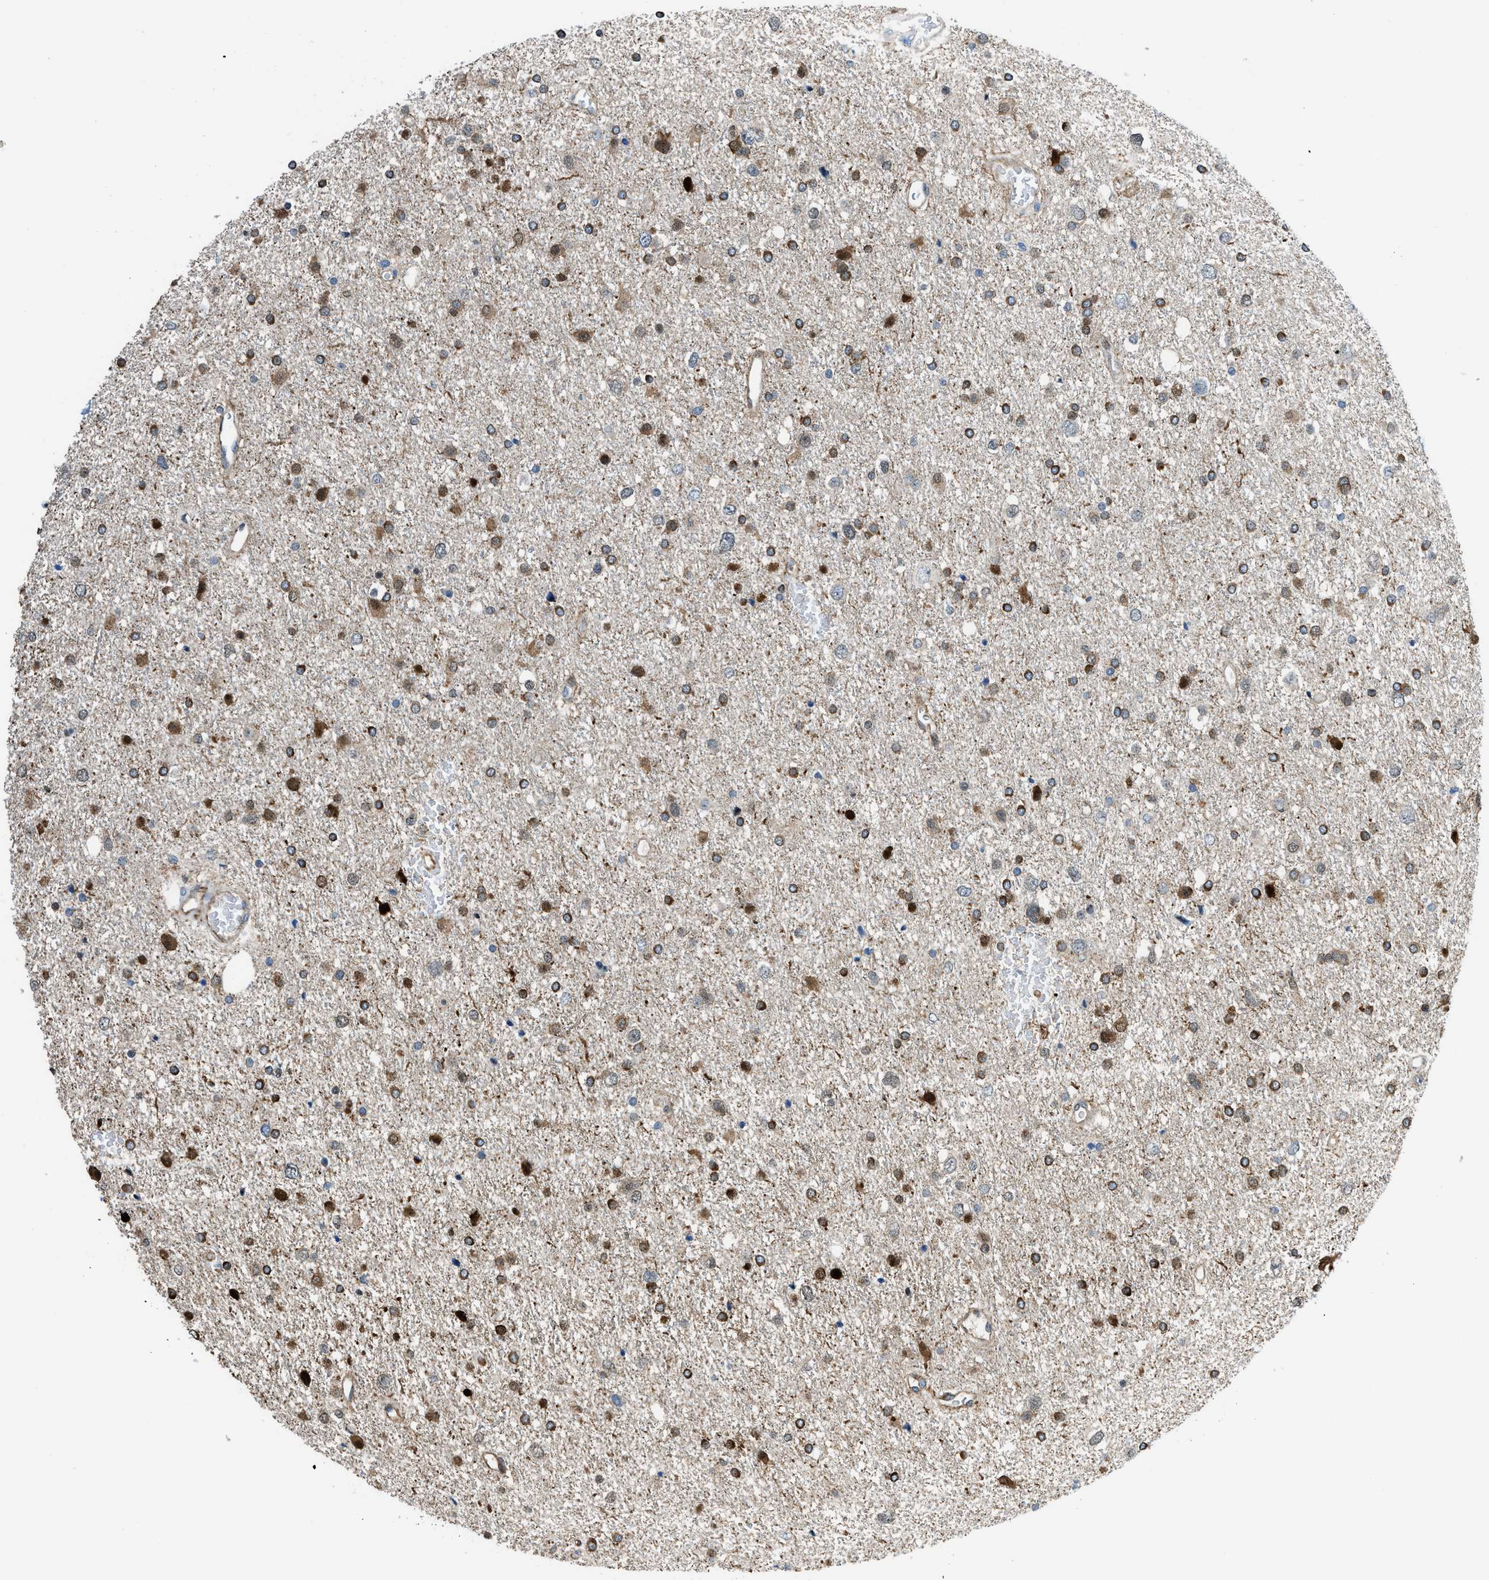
{"staining": {"intensity": "strong", "quantity": "25%-75%", "location": "cytoplasmic/membranous,nuclear"}, "tissue": "glioma", "cell_type": "Tumor cells", "image_type": "cancer", "snomed": [{"axis": "morphology", "description": "Glioma, malignant, Low grade"}, {"axis": "topography", "description": "Brain"}], "caption": "IHC photomicrograph of glioma stained for a protein (brown), which shows high levels of strong cytoplasmic/membranous and nuclear staining in approximately 25%-75% of tumor cells.", "gene": "YWHAE", "patient": {"sex": "female", "age": 37}}